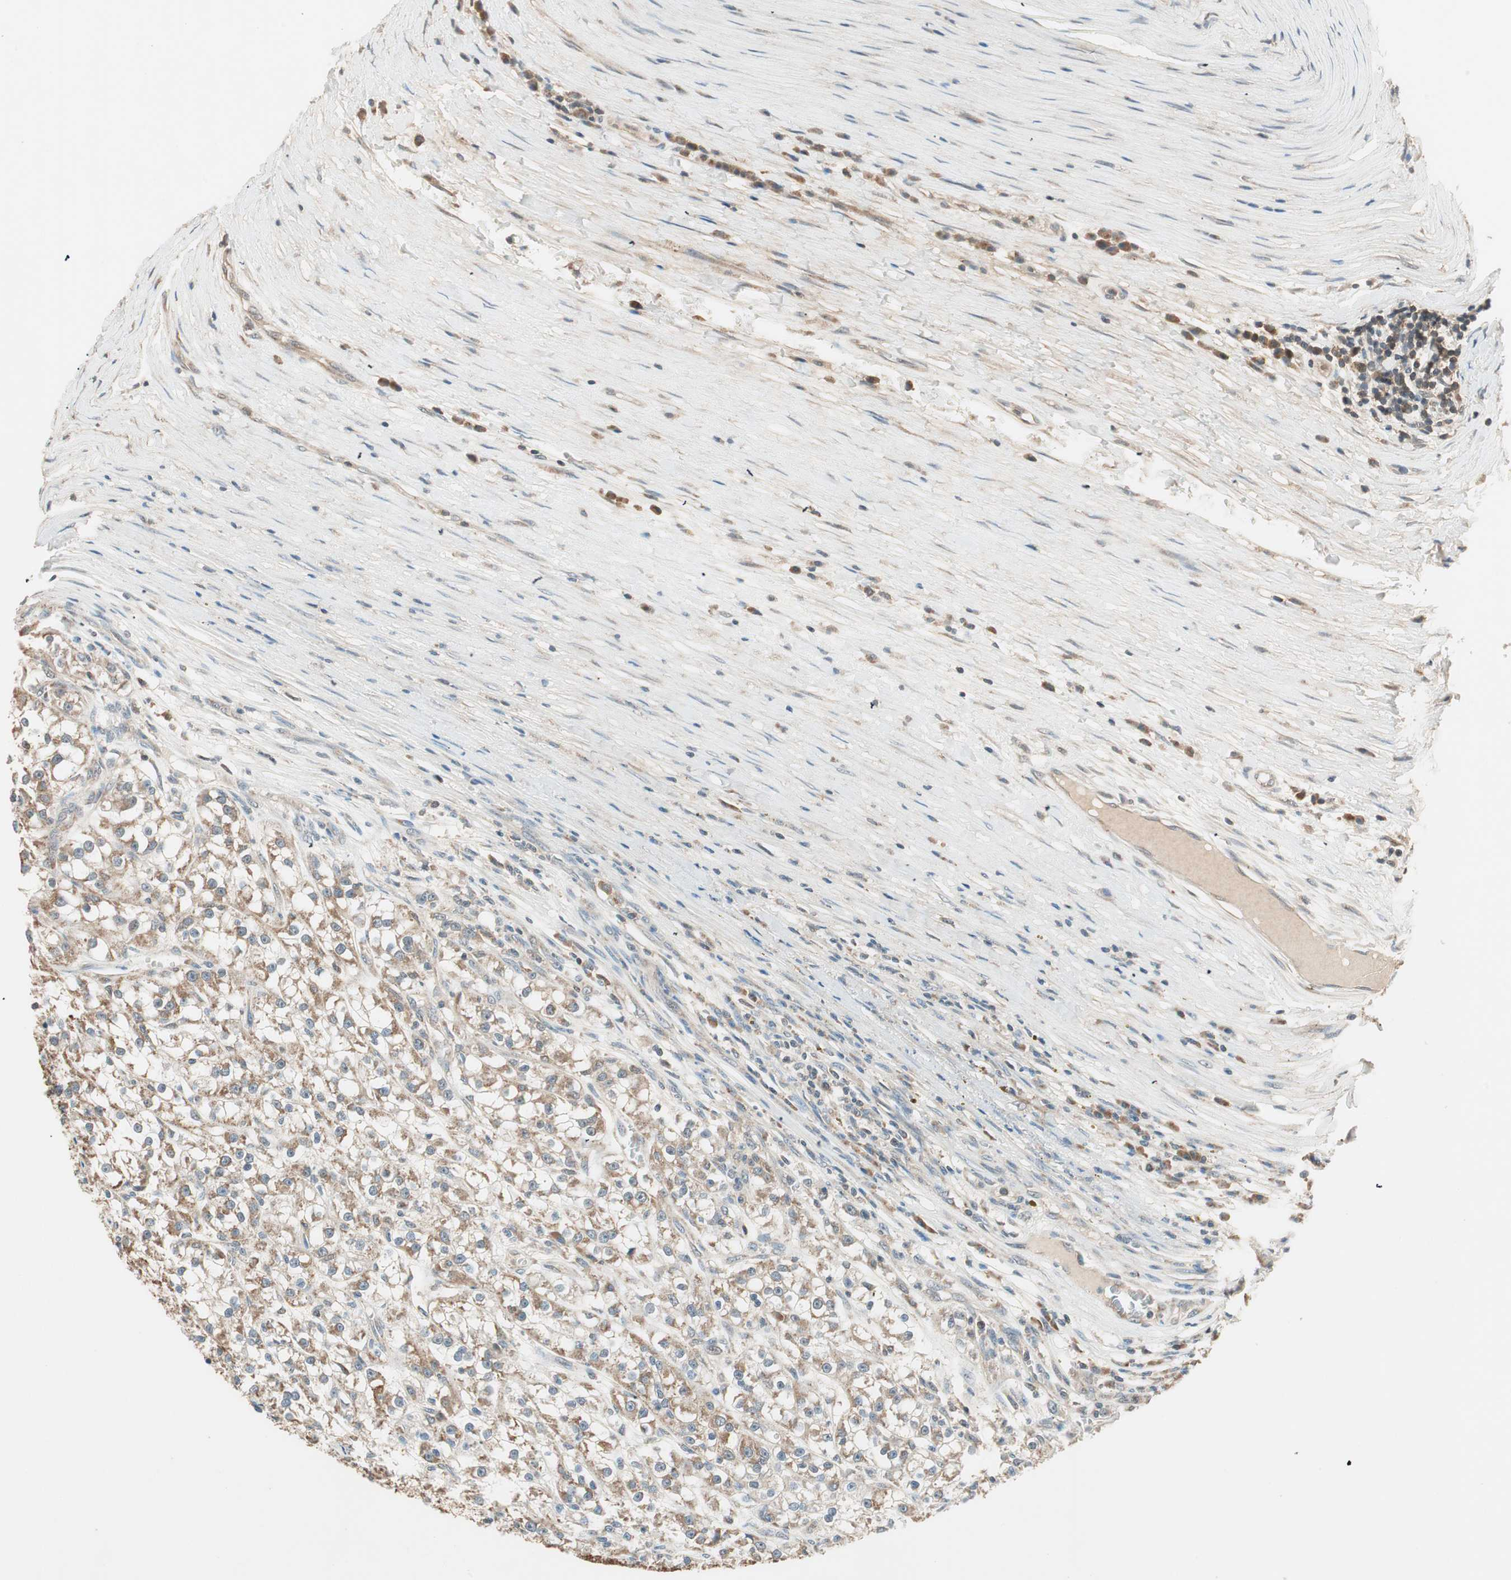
{"staining": {"intensity": "moderate", "quantity": ">75%", "location": "cytoplasmic/membranous"}, "tissue": "renal cancer", "cell_type": "Tumor cells", "image_type": "cancer", "snomed": [{"axis": "morphology", "description": "Adenocarcinoma, NOS"}, {"axis": "topography", "description": "Kidney"}], "caption": "Immunohistochemistry photomicrograph of human adenocarcinoma (renal) stained for a protein (brown), which displays medium levels of moderate cytoplasmic/membranous staining in about >75% of tumor cells.", "gene": "TRIM21", "patient": {"sex": "female", "age": 52}}